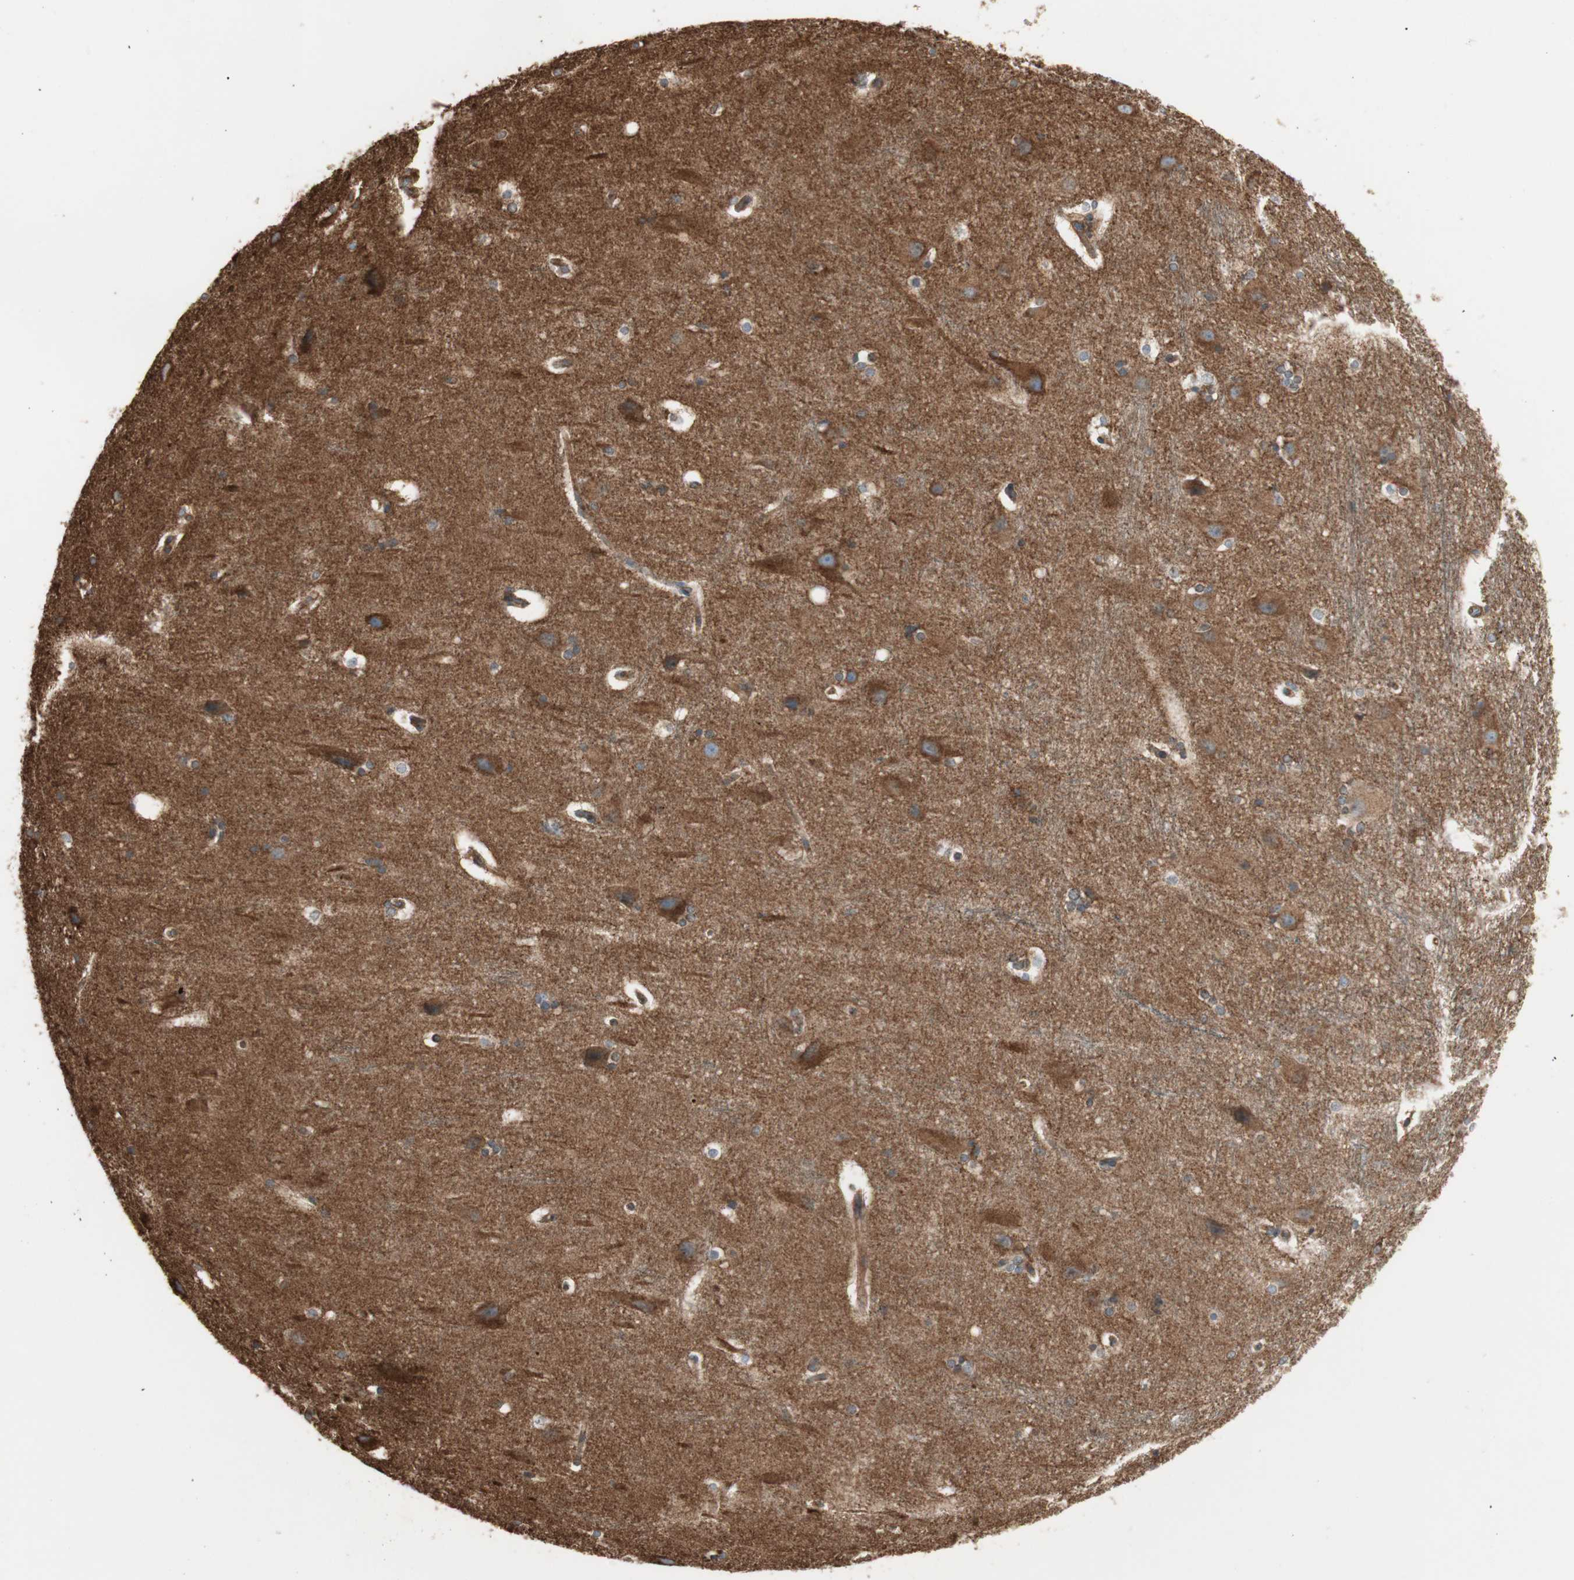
{"staining": {"intensity": "weak", "quantity": "25%-75%", "location": "cytoplasmic/membranous"}, "tissue": "hippocampus", "cell_type": "Glial cells", "image_type": "normal", "snomed": [{"axis": "morphology", "description": "Normal tissue, NOS"}, {"axis": "topography", "description": "Hippocampus"}], "caption": "Immunohistochemical staining of unremarkable human hippocampus demonstrates weak cytoplasmic/membranous protein staining in approximately 25%-75% of glial cells.", "gene": "H6PD", "patient": {"sex": "female", "age": 19}}